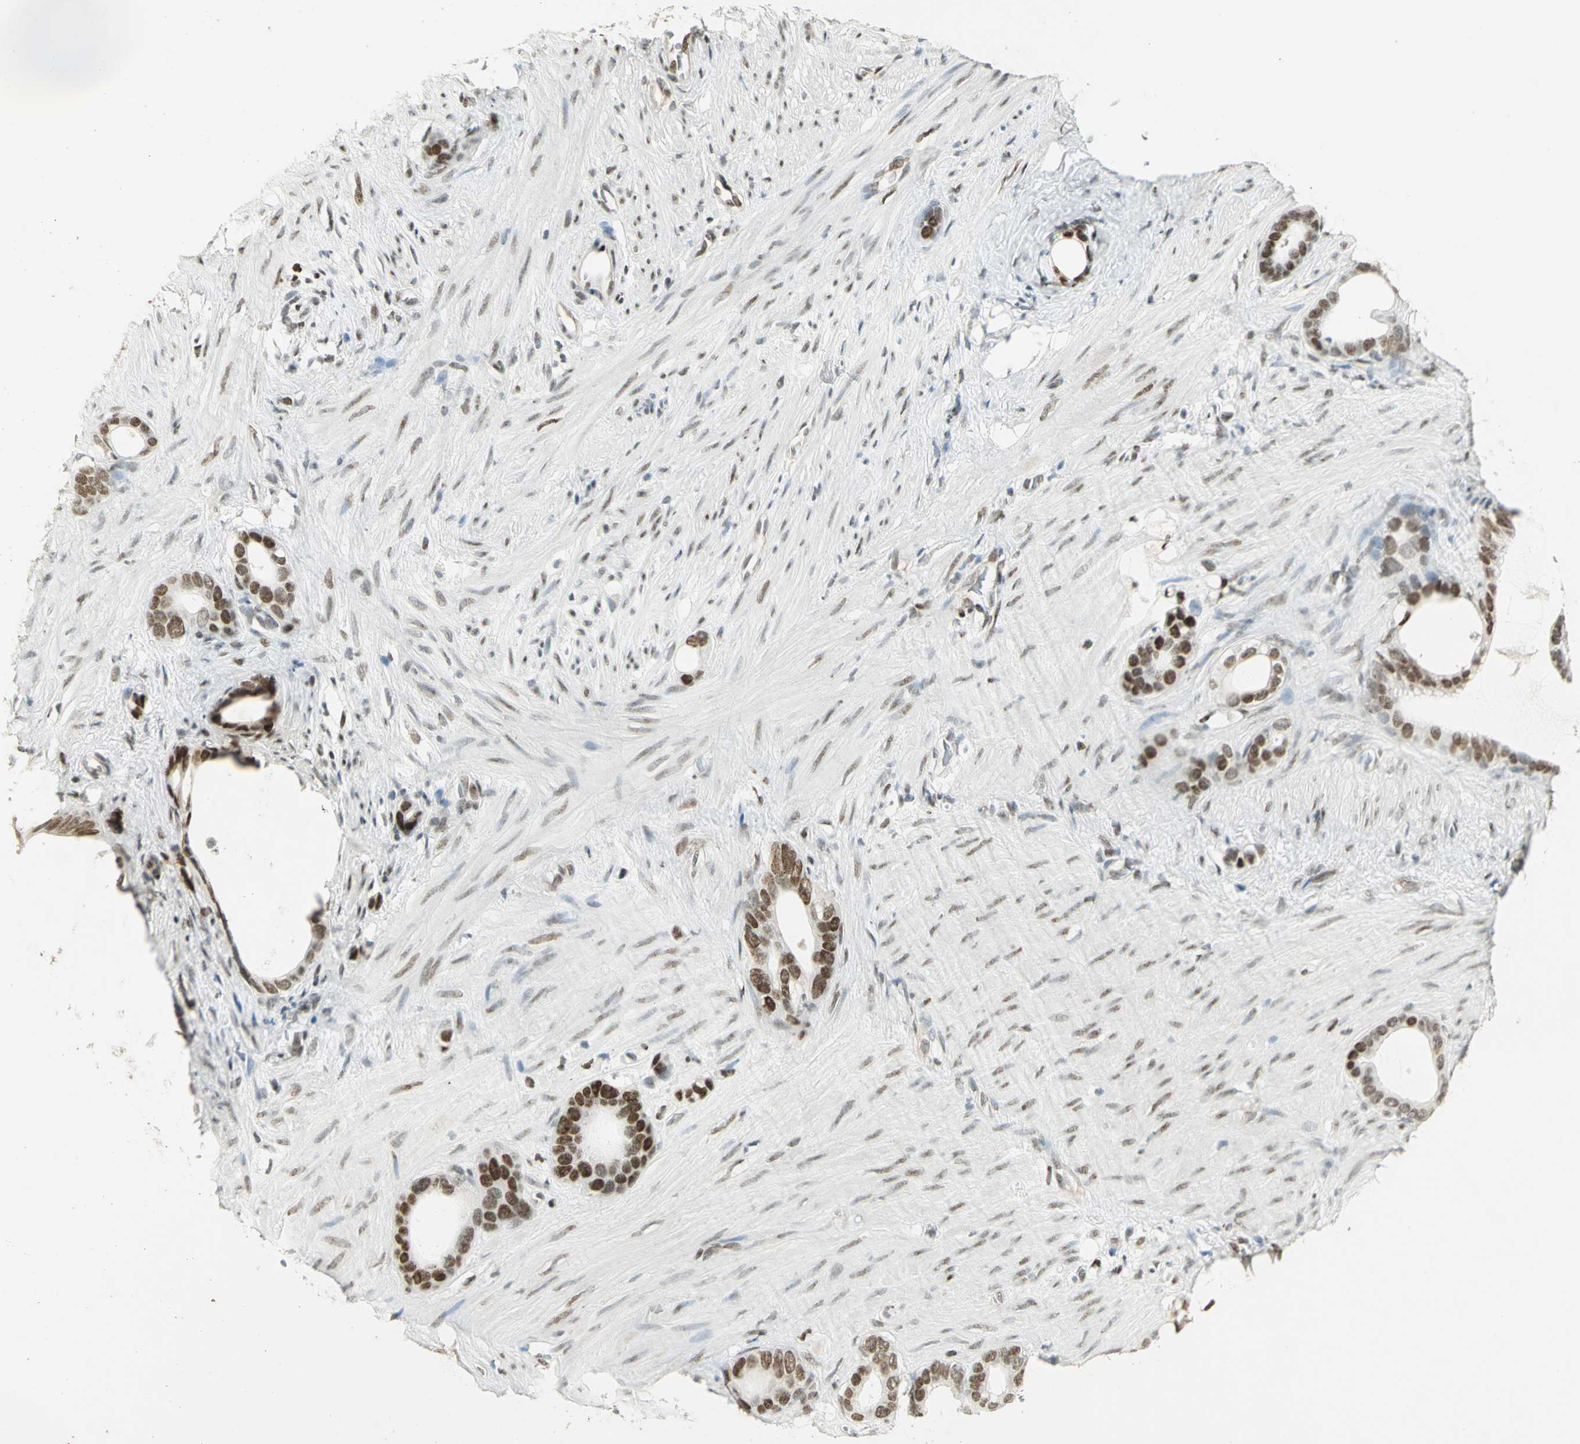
{"staining": {"intensity": "strong", "quantity": ">75%", "location": "nuclear"}, "tissue": "stomach cancer", "cell_type": "Tumor cells", "image_type": "cancer", "snomed": [{"axis": "morphology", "description": "Adenocarcinoma, NOS"}, {"axis": "topography", "description": "Stomach"}], "caption": "Adenocarcinoma (stomach) was stained to show a protein in brown. There is high levels of strong nuclear staining in about >75% of tumor cells.", "gene": "AK6", "patient": {"sex": "female", "age": 75}}